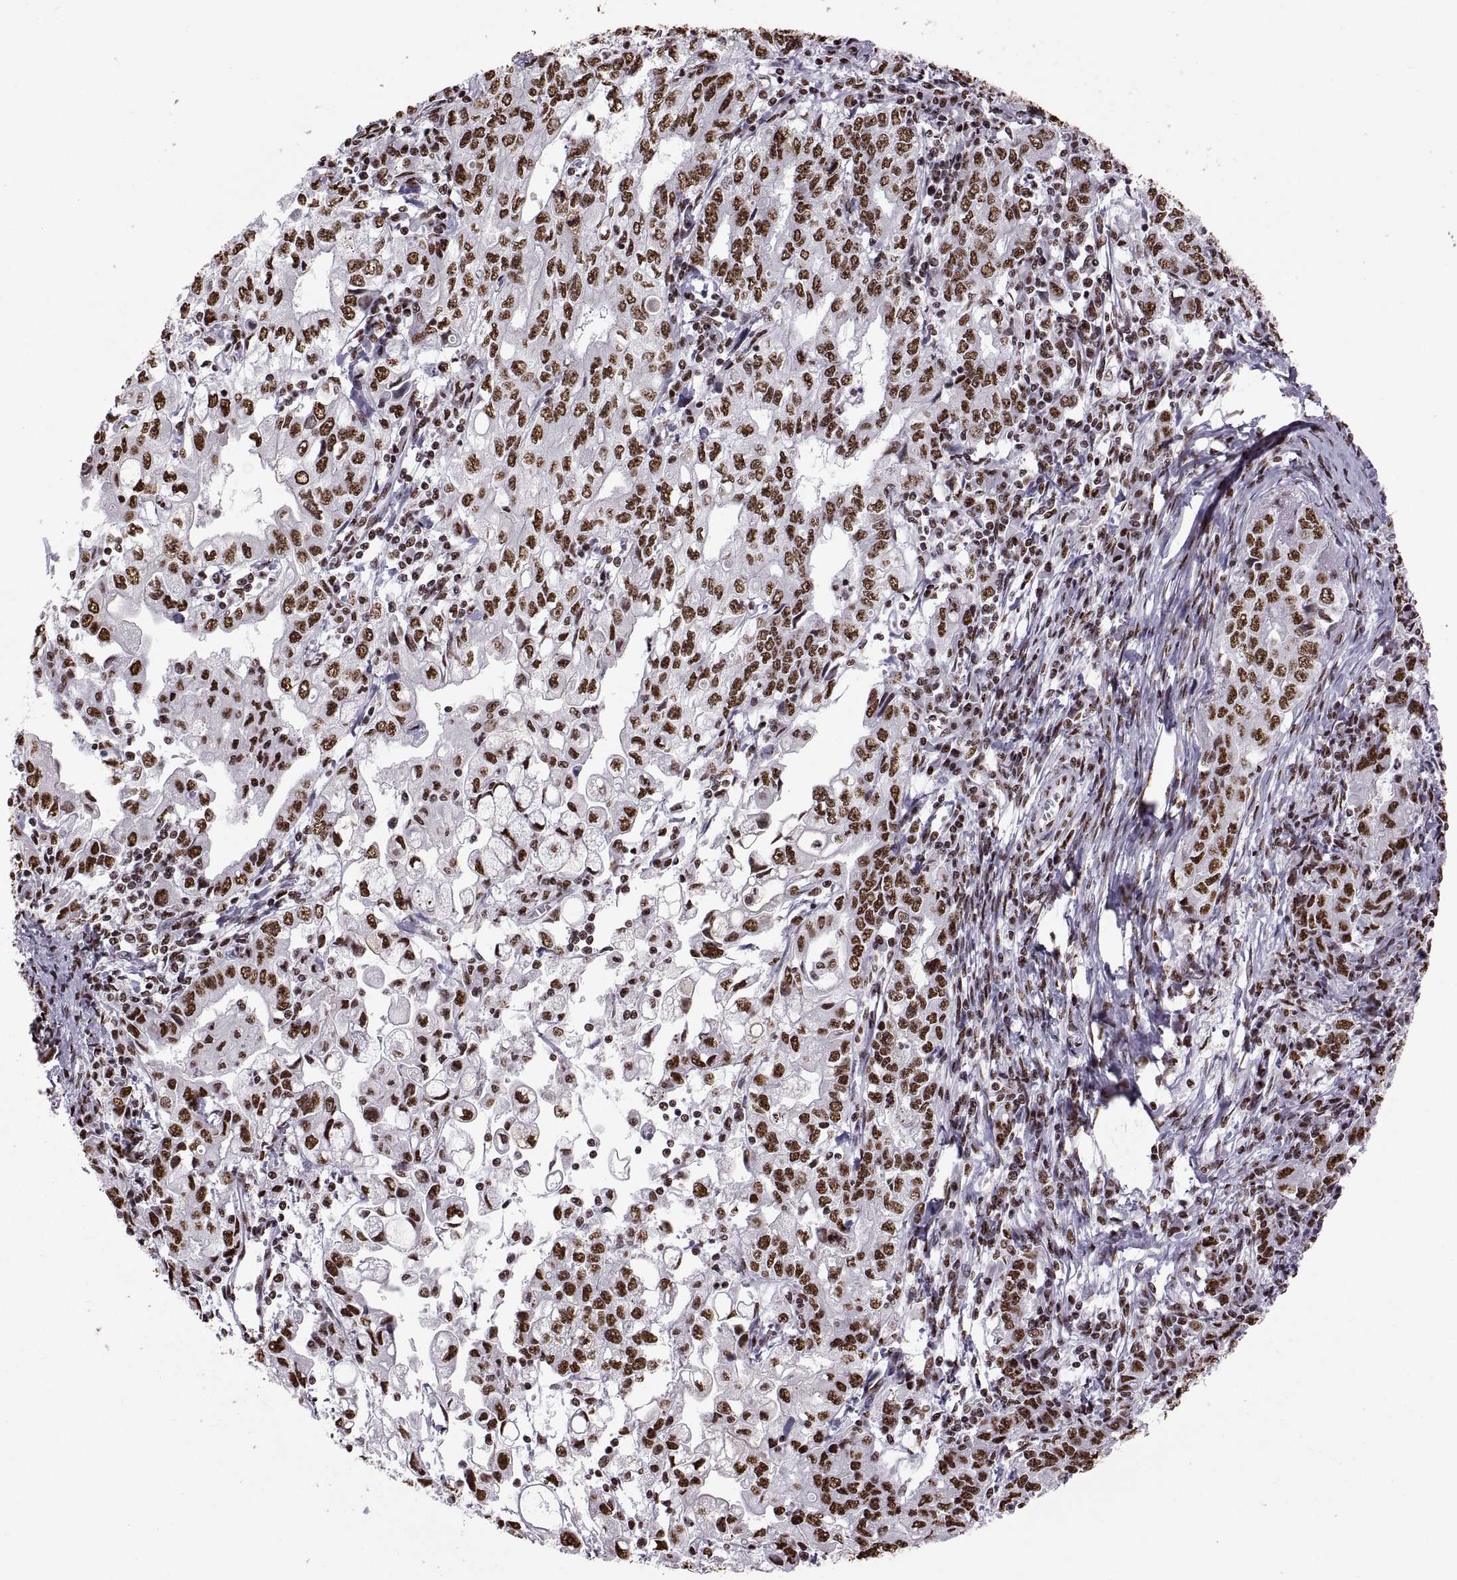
{"staining": {"intensity": "strong", "quantity": "25%-75%", "location": "nuclear"}, "tissue": "stomach cancer", "cell_type": "Tumor cells", "image_type": "cancer", "snomed": [{"axis": "morphology", "description": "Adenocarcinoma, NOS"}, {"axis": "topography", "description": "Stomach, lower"}], "caption": "Tumor cells reveal high levels of strong nuclear expression in approximately 25%-75% of cells in human stomach adenocarcinoma.", "gene": "SNAI1", "patient": {"sex": "female", "age": 72}}